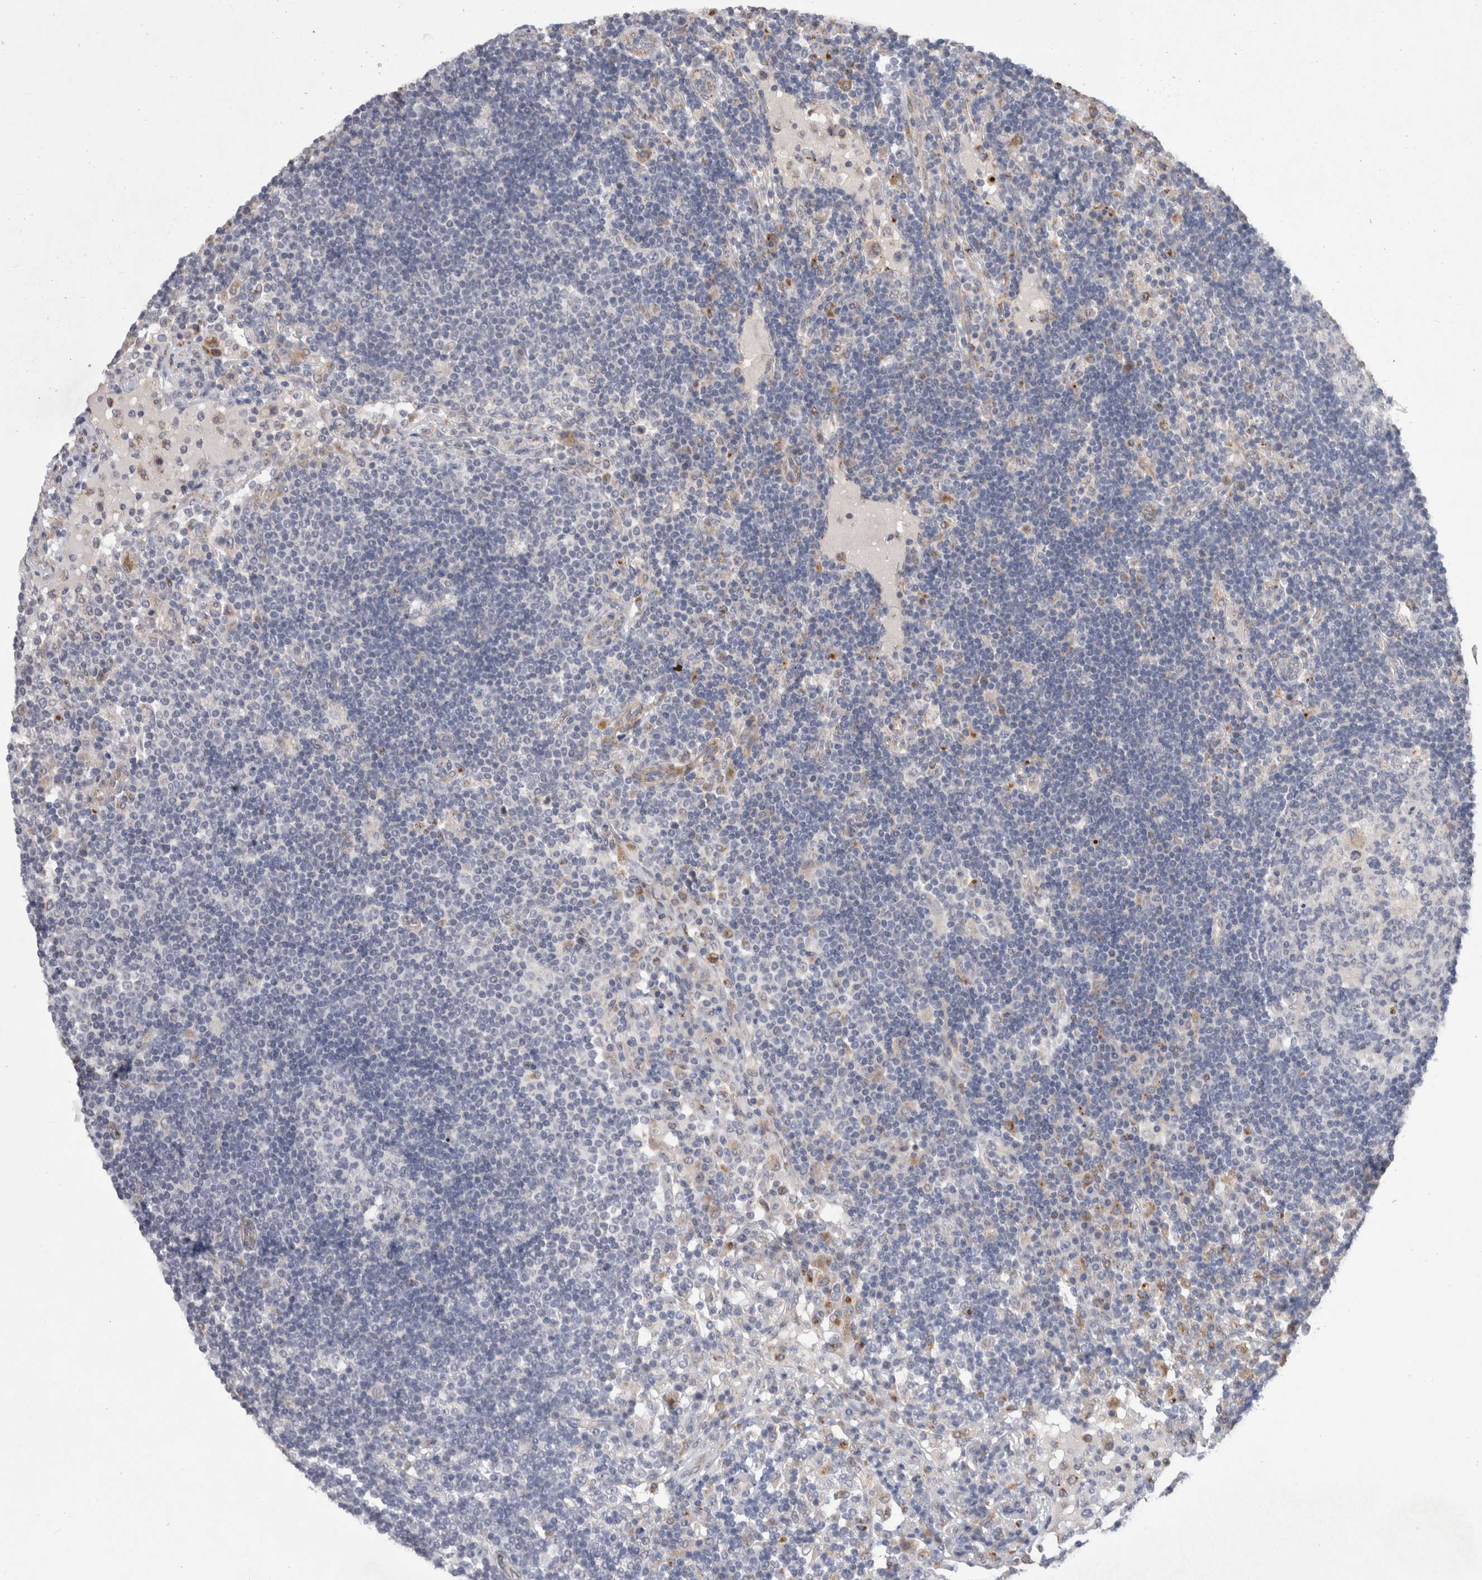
{"staining": {"intensity": "negative", "quantity": "none", "location": "none"}, "tissue": "lymph node", "cell_type": "Germinal center cells", "image_type": "normal", "snomed": [{"axis": "morphology", "description": "Normal tissue, NOS"}, {"axis": "topography", "description": "Lymph node"}], "caption": "Immunohistochemical staining of normal lymph node displays no significant positivity in germinal center cells. (DAB immunohistochemistry with hematoxylin counter stain).", "gene": "GAA", "patient": {"sex": "female", "age": 53}}